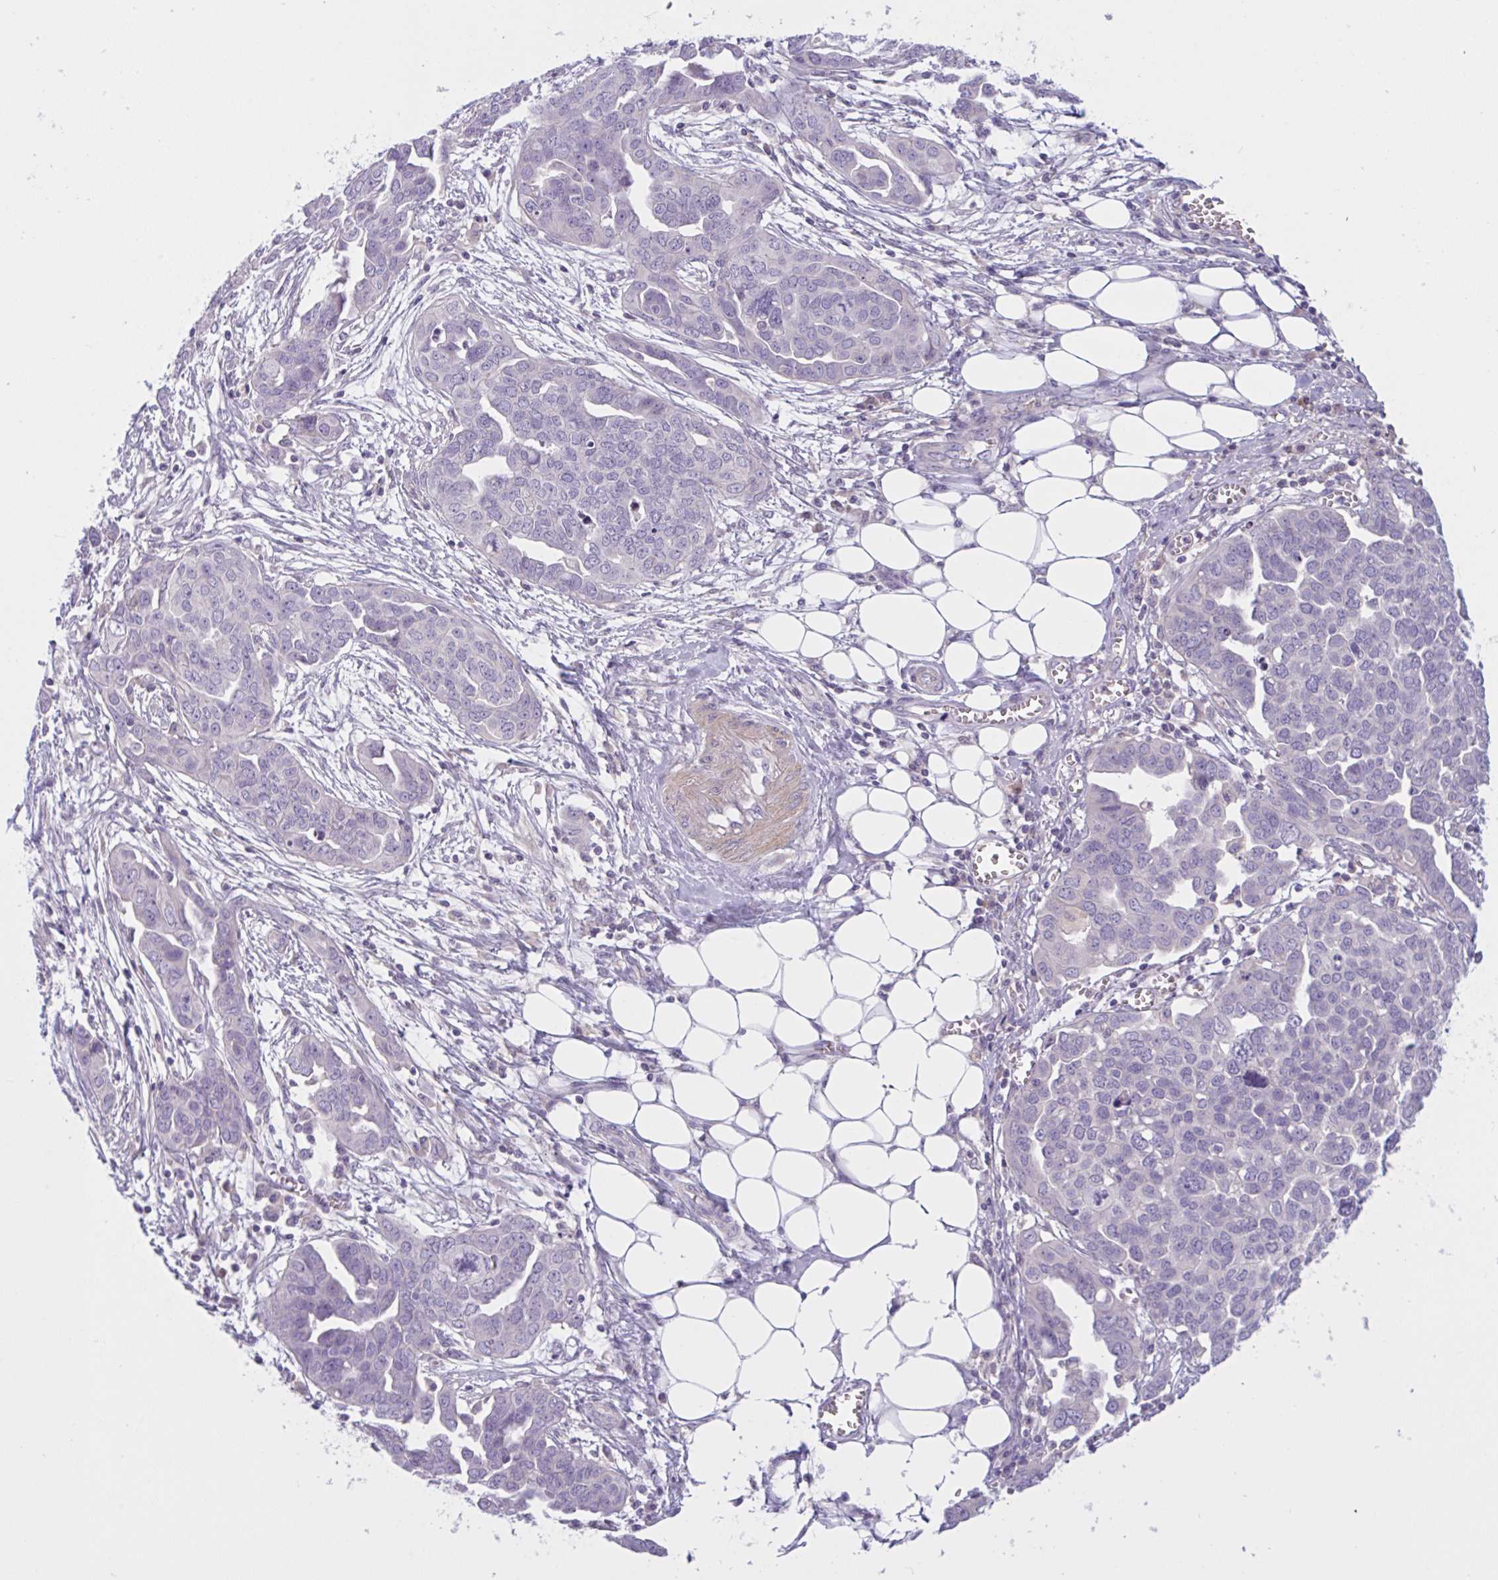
{"staining": {"intensity": "negative", "quantity": "none", "location": "none"}, "tissue": "ovarian cancer", "cell_type": "Tumor cells", "image_type": "cancer", "snomed": [{"axis": "morphology", "description": "Cystadenocarcinoma, serous, NOS"}, {"axis": "topography", "description": "Ovary"}], "caption": "The immunohistochemistry (IHC) photomicrograph has no significant positivity in tumor cells of ovarian cancer tissue.", "gene": "WNT9B", "patient": {"sex": "female", "age": 59}}